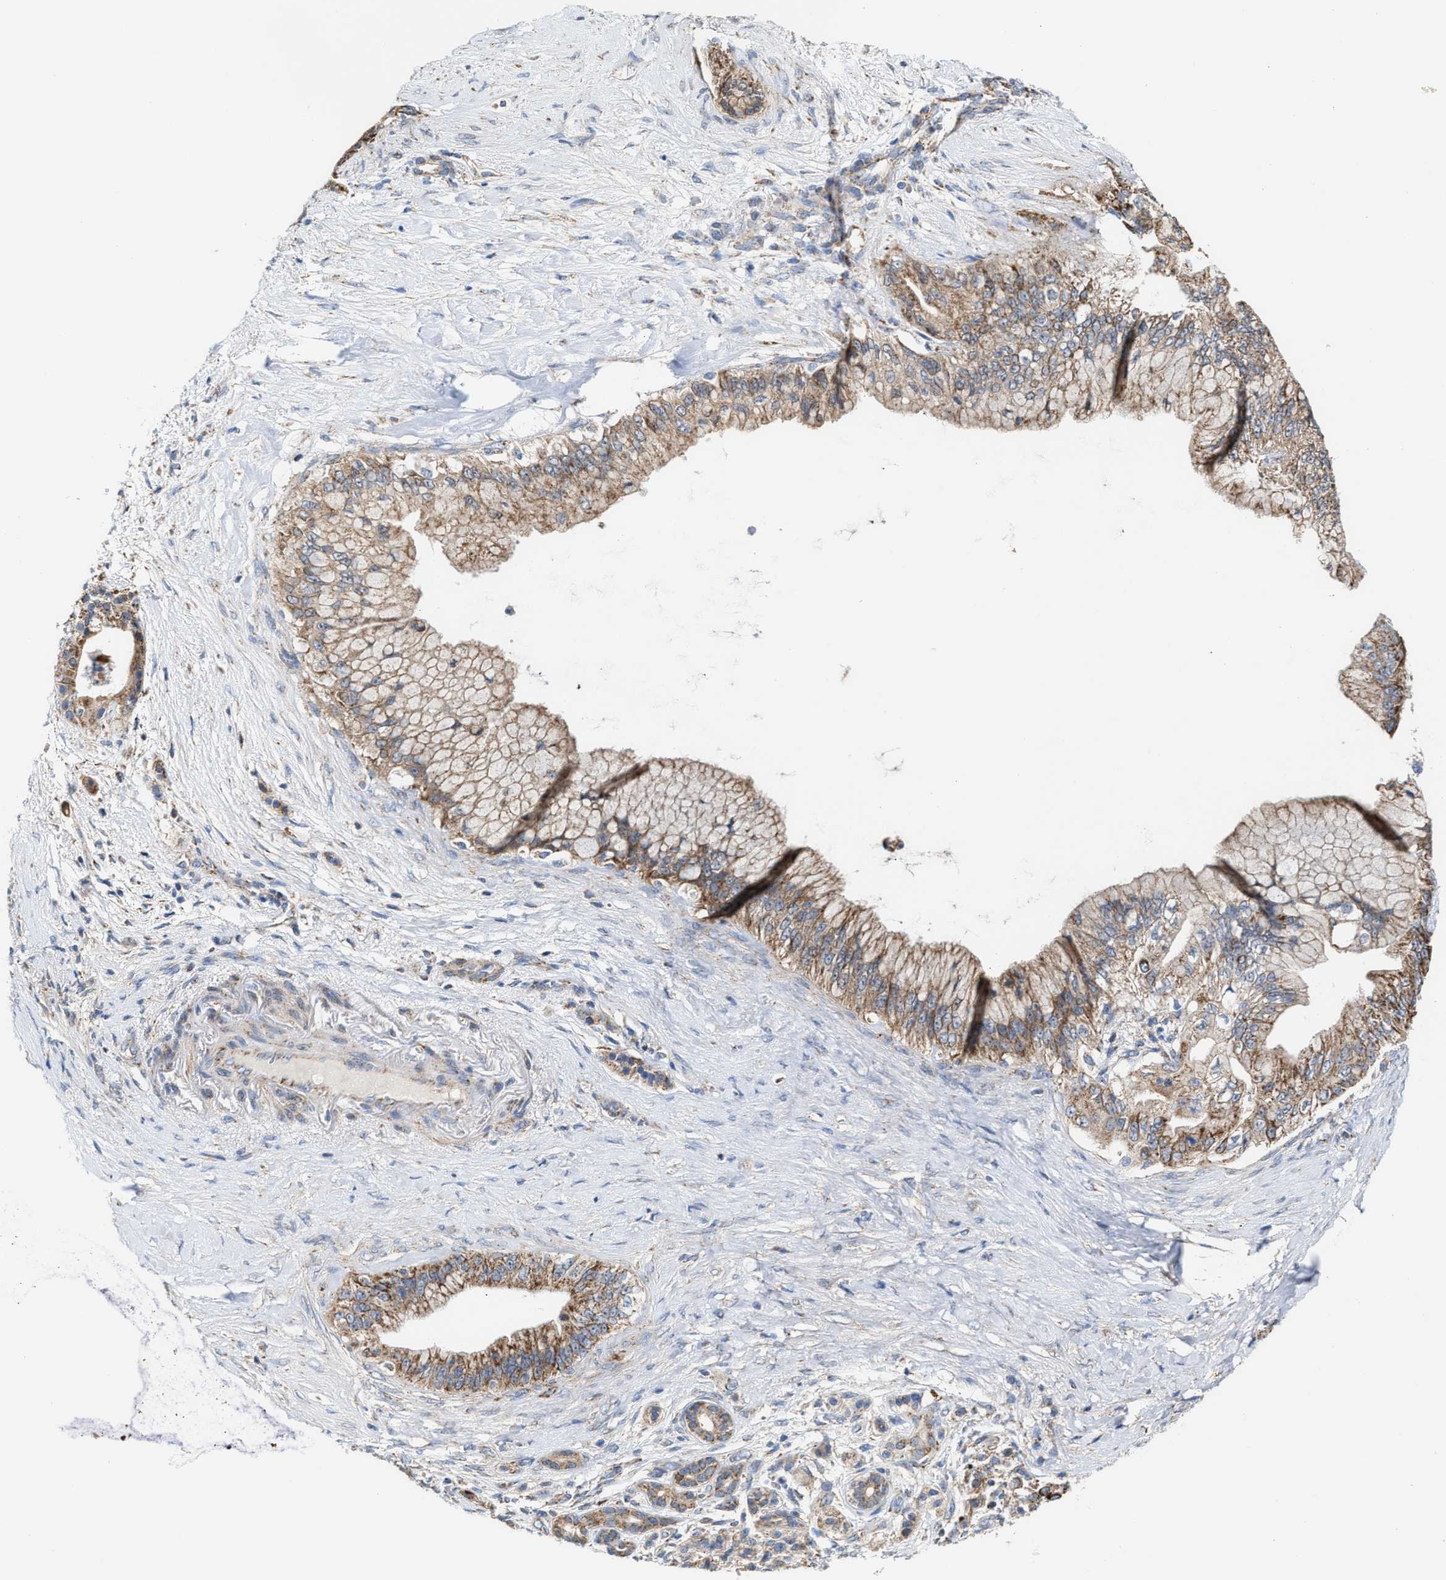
{"staining": {"intensity": "moderate", "quantity": ">75%", "location": "cytoplasmic/membranous"}, "tissue": "pancreatic cancer", "cell_type": "Tumor cells", "image_type": "cancer", "snomed": [{"axis": "morphology", "description": "Adenocarcinoma, NOS"}, {"axis": "topography", "description": "Pancreas"}], "caption": "A brown stain labels moderate cytoplasmic/membranous expression of a protein in pancreatic cancer (adenocarcinoma) tumor cells.", "gene": "MECR", "patient": {"sex": "male", "age": 59}}